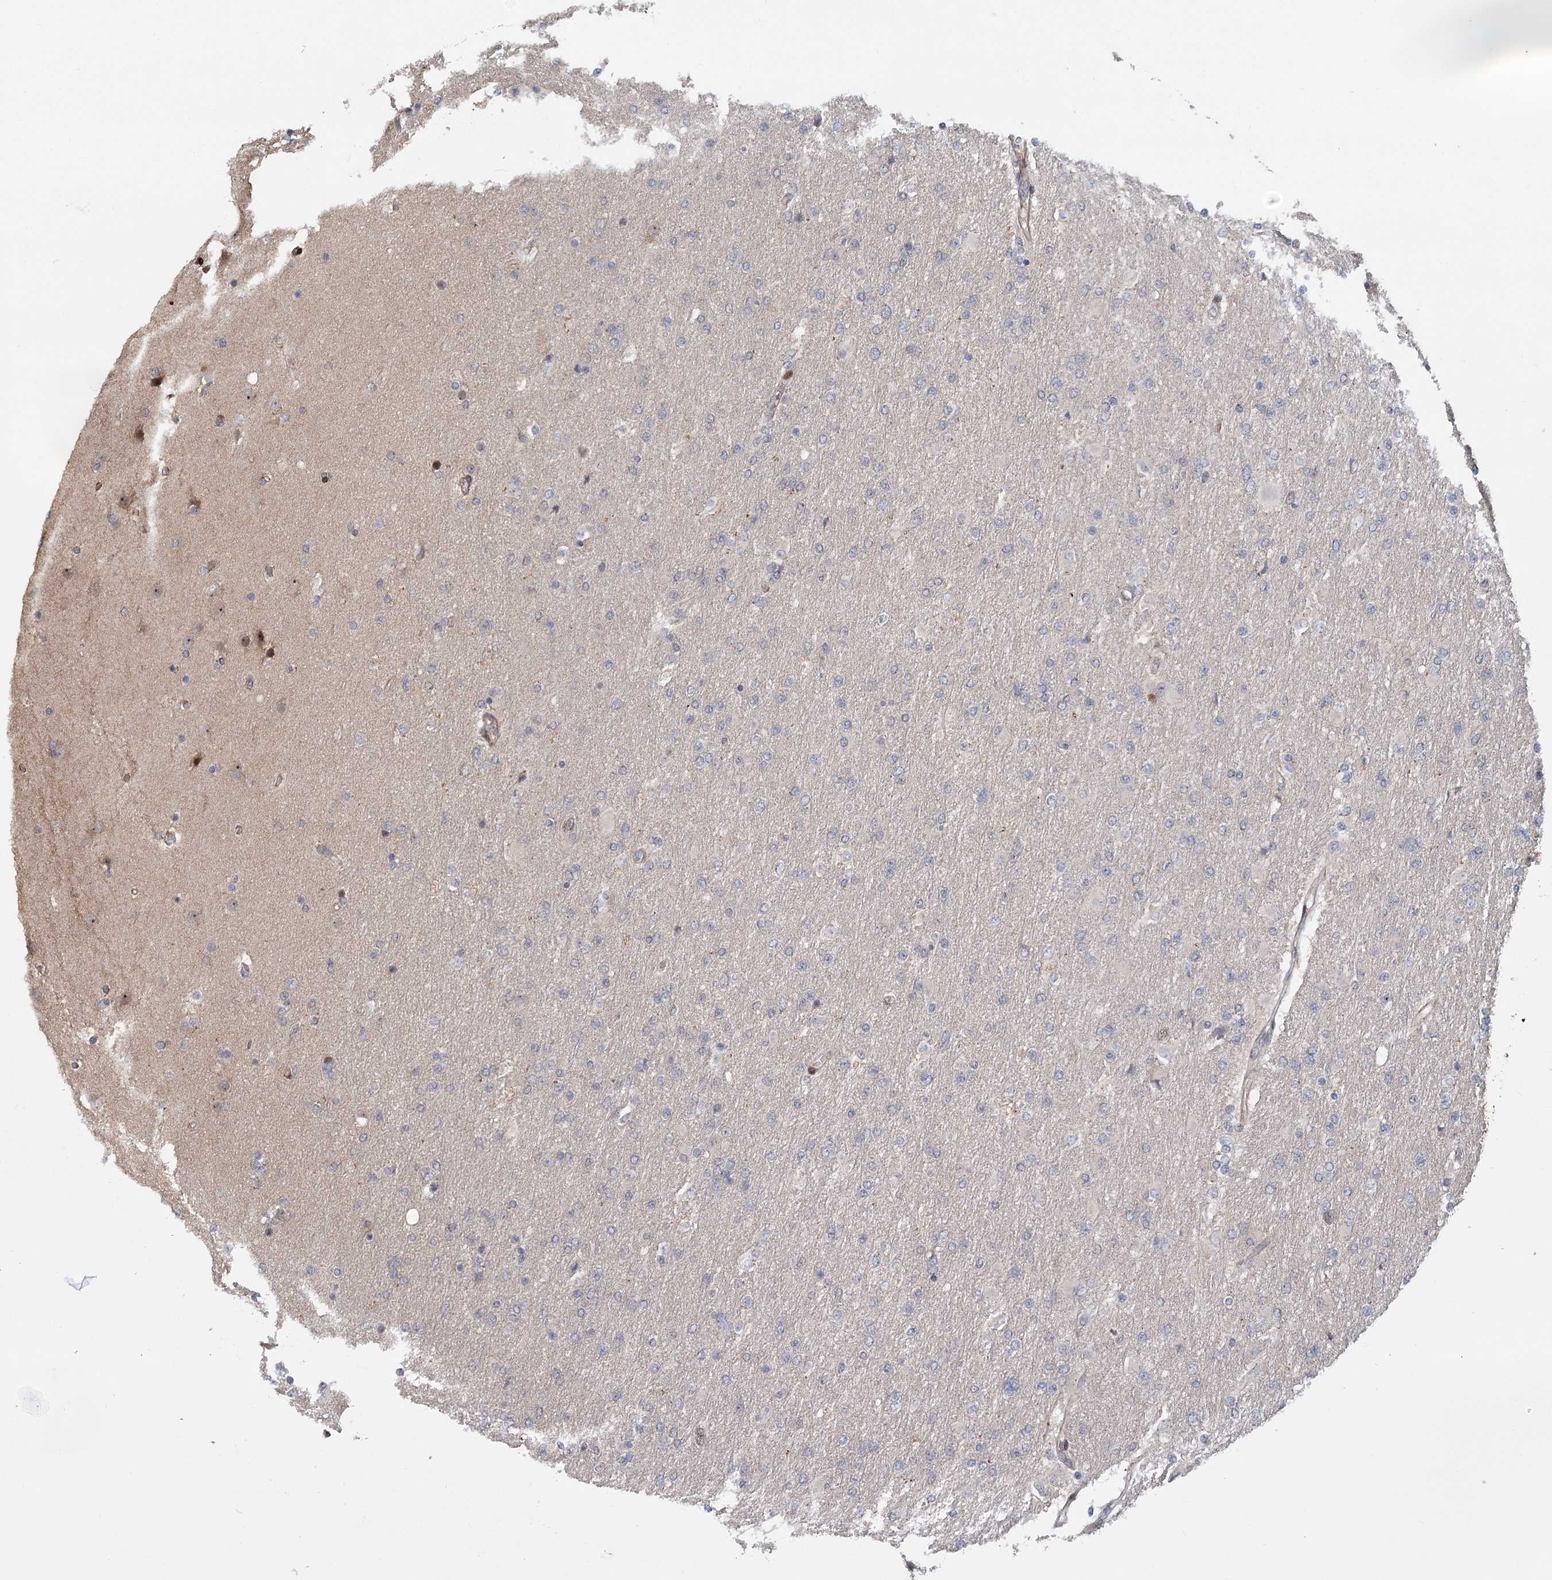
{"staining": {"intensity": "moderate", "quantity": "<25%", "location": "cytoplasmic/membranous,nuclear"}, "tissue": "glioma", "cell_type": "Tumor cells", "image_type": "cancer", "snomed": [{"axis": "morphology", "description": "Glioma, malignant, High grade"}, {"axis": "topography", "description": "Cerebral cortex"}], "caption": "Brown immunohistochemical staining in human glioma exhibits moderate cytoplasmic/membranous and nuclear expression in approximately <25% of tumor cells. (DAB IHC, brown staining for protein, blue staining for nuclei).", "gene": "PIK3C2A", "patient": {"sex": "female", "age": 36}}